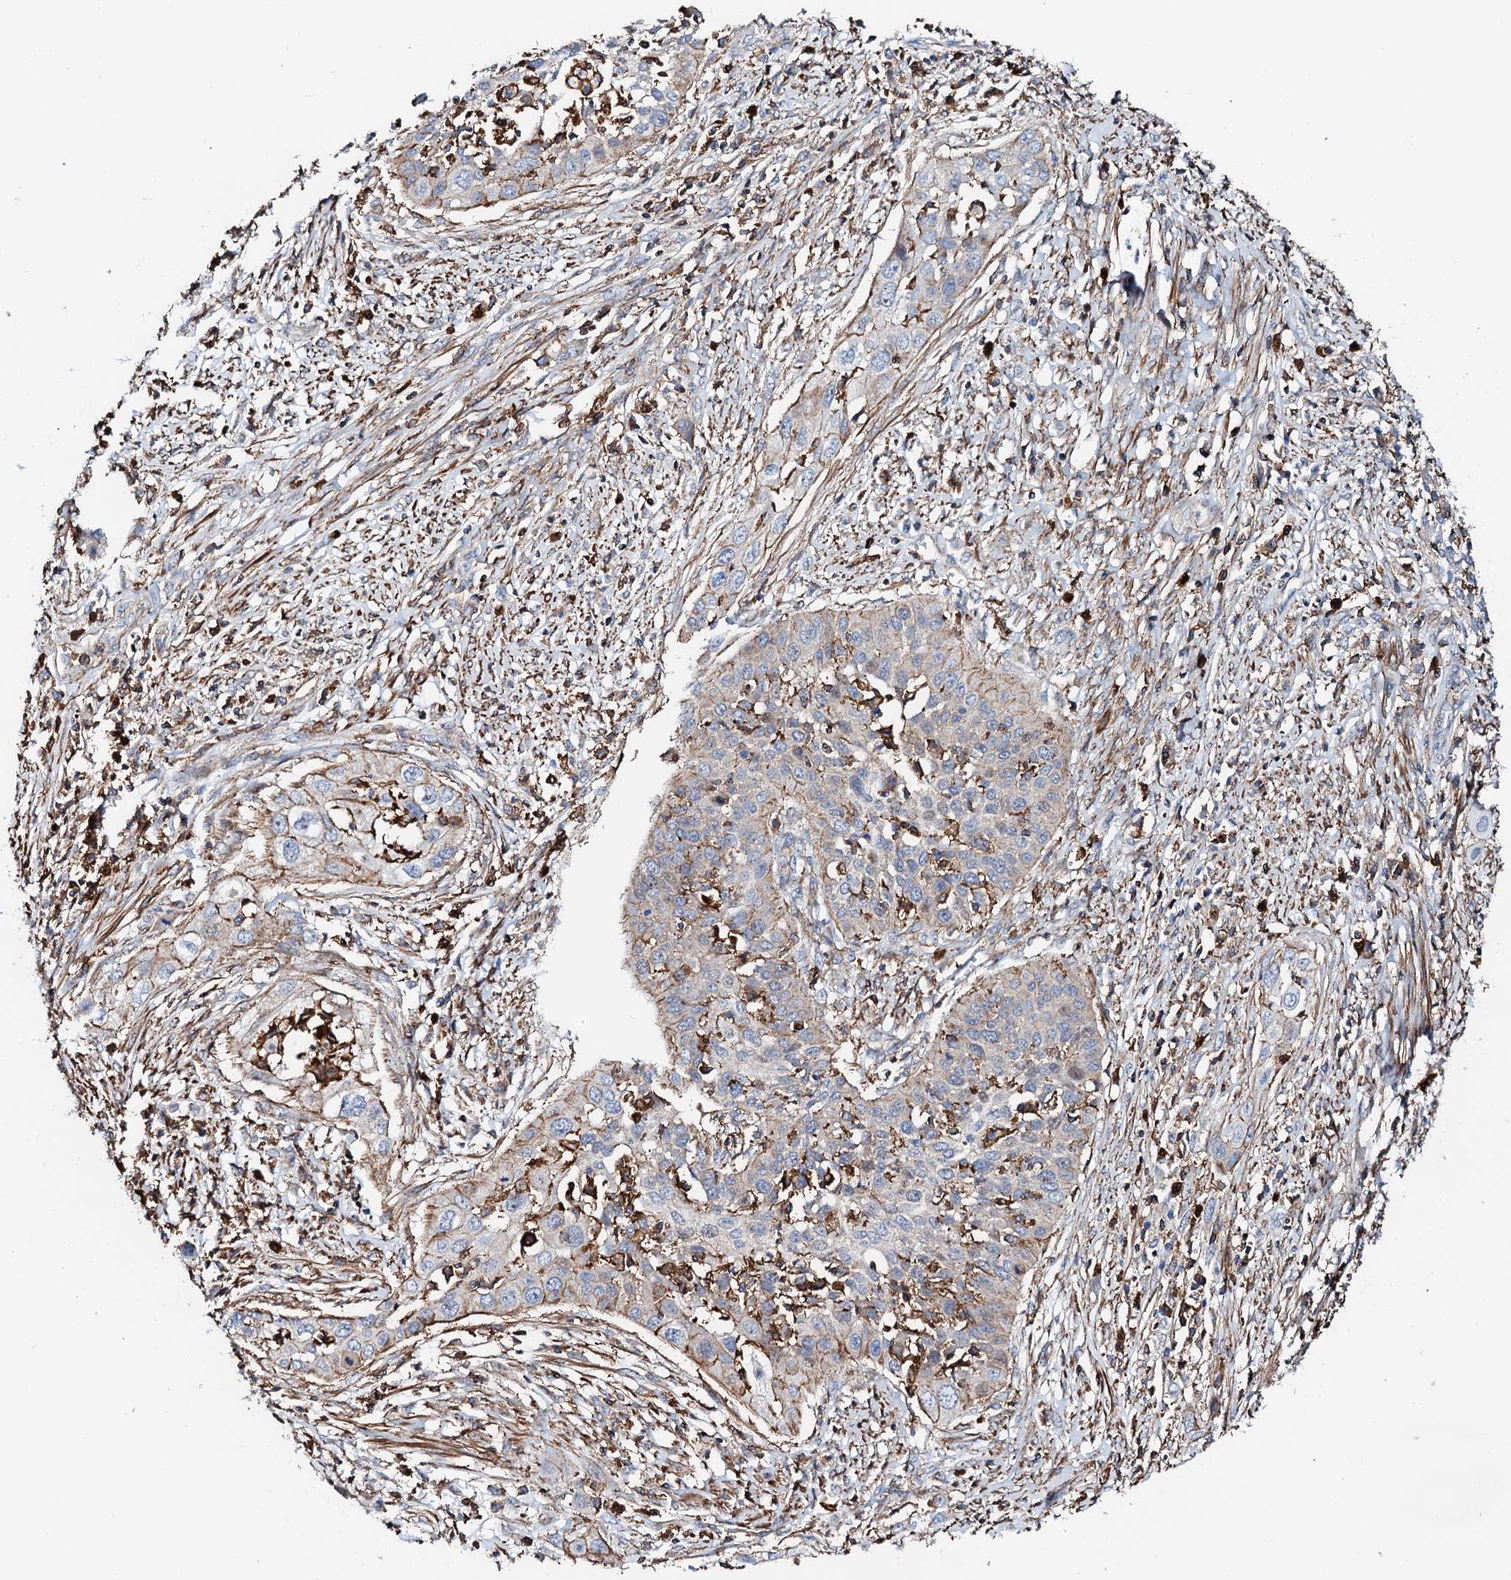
{"staining": {"intensity": "weak", "quantity": "<25%", "location": "cytoplasmic/membranous"}, "tissue": "cervical cancer", "cell_type": "Tumor cells", "image_type": "cancer", "snomed": [{"axis": "morphology", "description": "Squamous cell carcinoma, NOS"}, {"axis": "topography", "description": "Cervix"}], "caption": "DAB immunohistochemical staining of human cervical cancer displays no significant positivity in tumor cells.", "gene": "INTS10", "patient": {"sex": "female", "age": 34}}